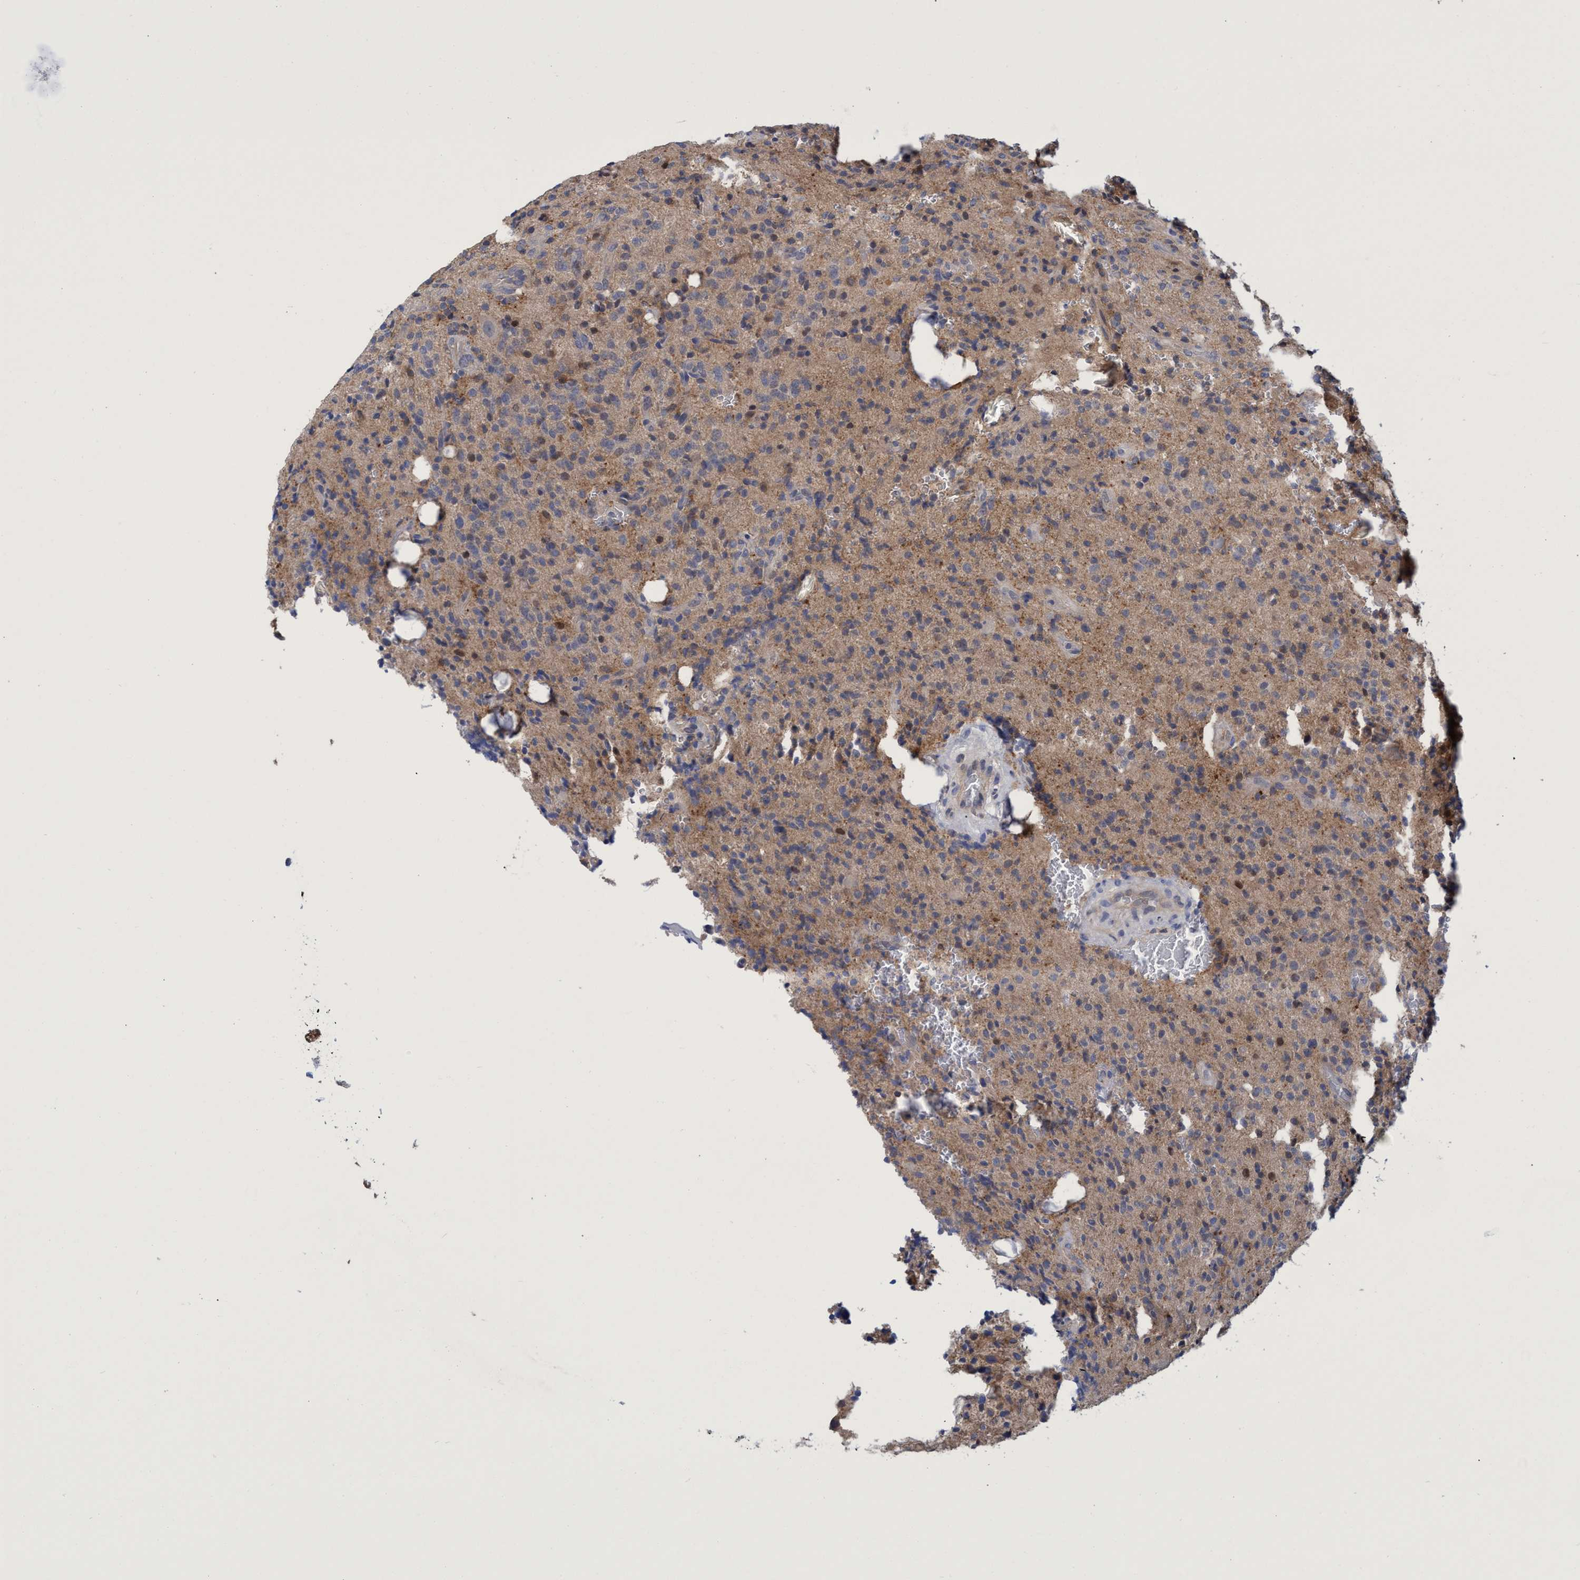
{"staining": {"intensity": "negative", "quantity": "none", "location": "none"}, "tissue": "glioma", "cell_type": "Tumor cells", "image_type": "cancer", "snomed": [{"axis": "morphology", "description": "Glioma, malignant, High grade"}, {"axis": "topography", "description": "Brain"}], "caption": "Immunohistochemistry (IHC) micrograph of malignant glioma (high-grade) stained for a protein (brown), which demonstrates no positivity in tumor cells.", "gene": "PNPO", "patient": {"sex": "male", "age": 34}}